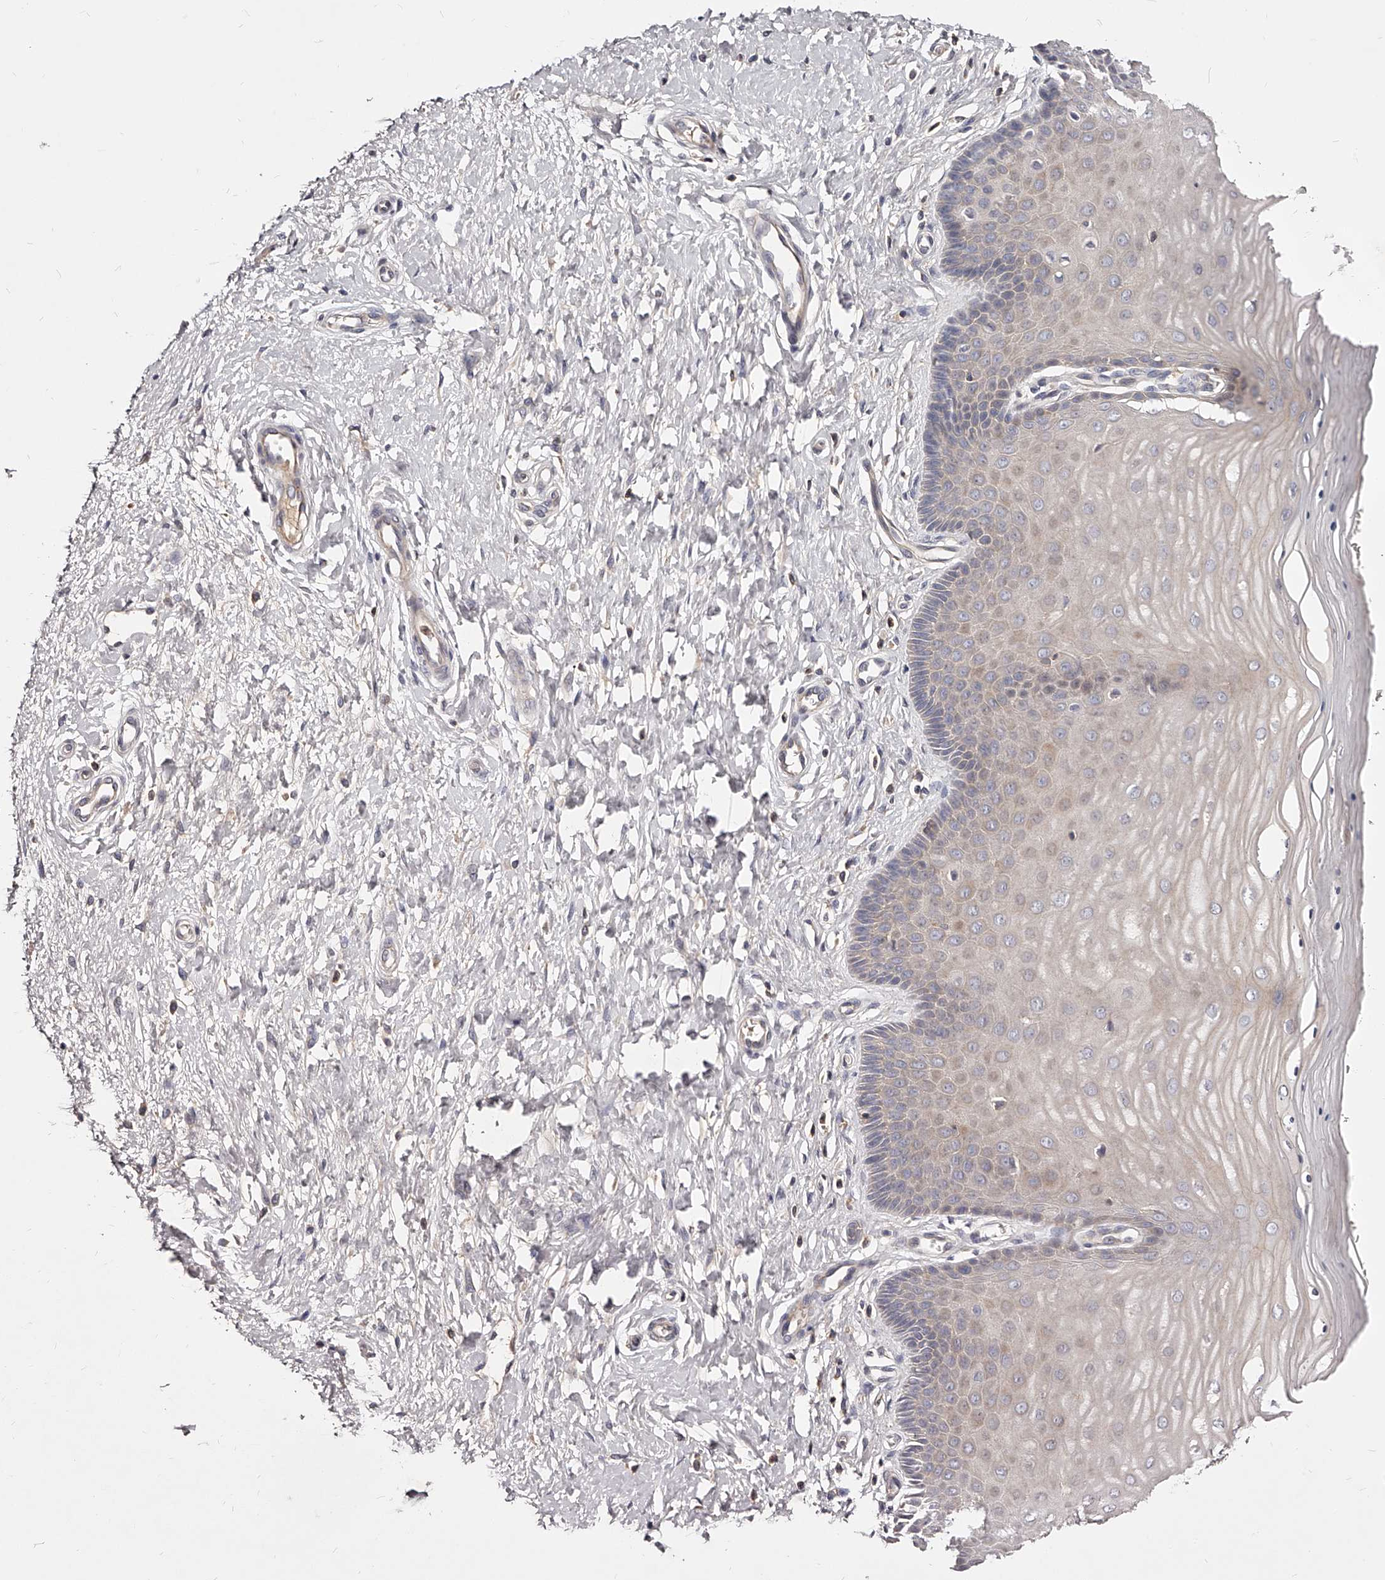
{"staining": {"intensity": "moderate", "quantity": "25%-75%", "location": "cytoplasmic/membranous"}, "tissue": "cervix", "cell_type": "Glandular cells", "image_type": "normal", "snomed": [{"axis": "morphology", "description": "Normal tissue, NOS"}, {"axis": "topography", "description": "Cervix"}], "caption": "A micrograph showing moderate cytoplasmic/membranous positivity in about 25%-75% of glandular cells in normal cervix, as visualized by brown immunohistochemical staining.", "gene": "PHACTR1", "patient": {"sex": "female", "age": 55}}